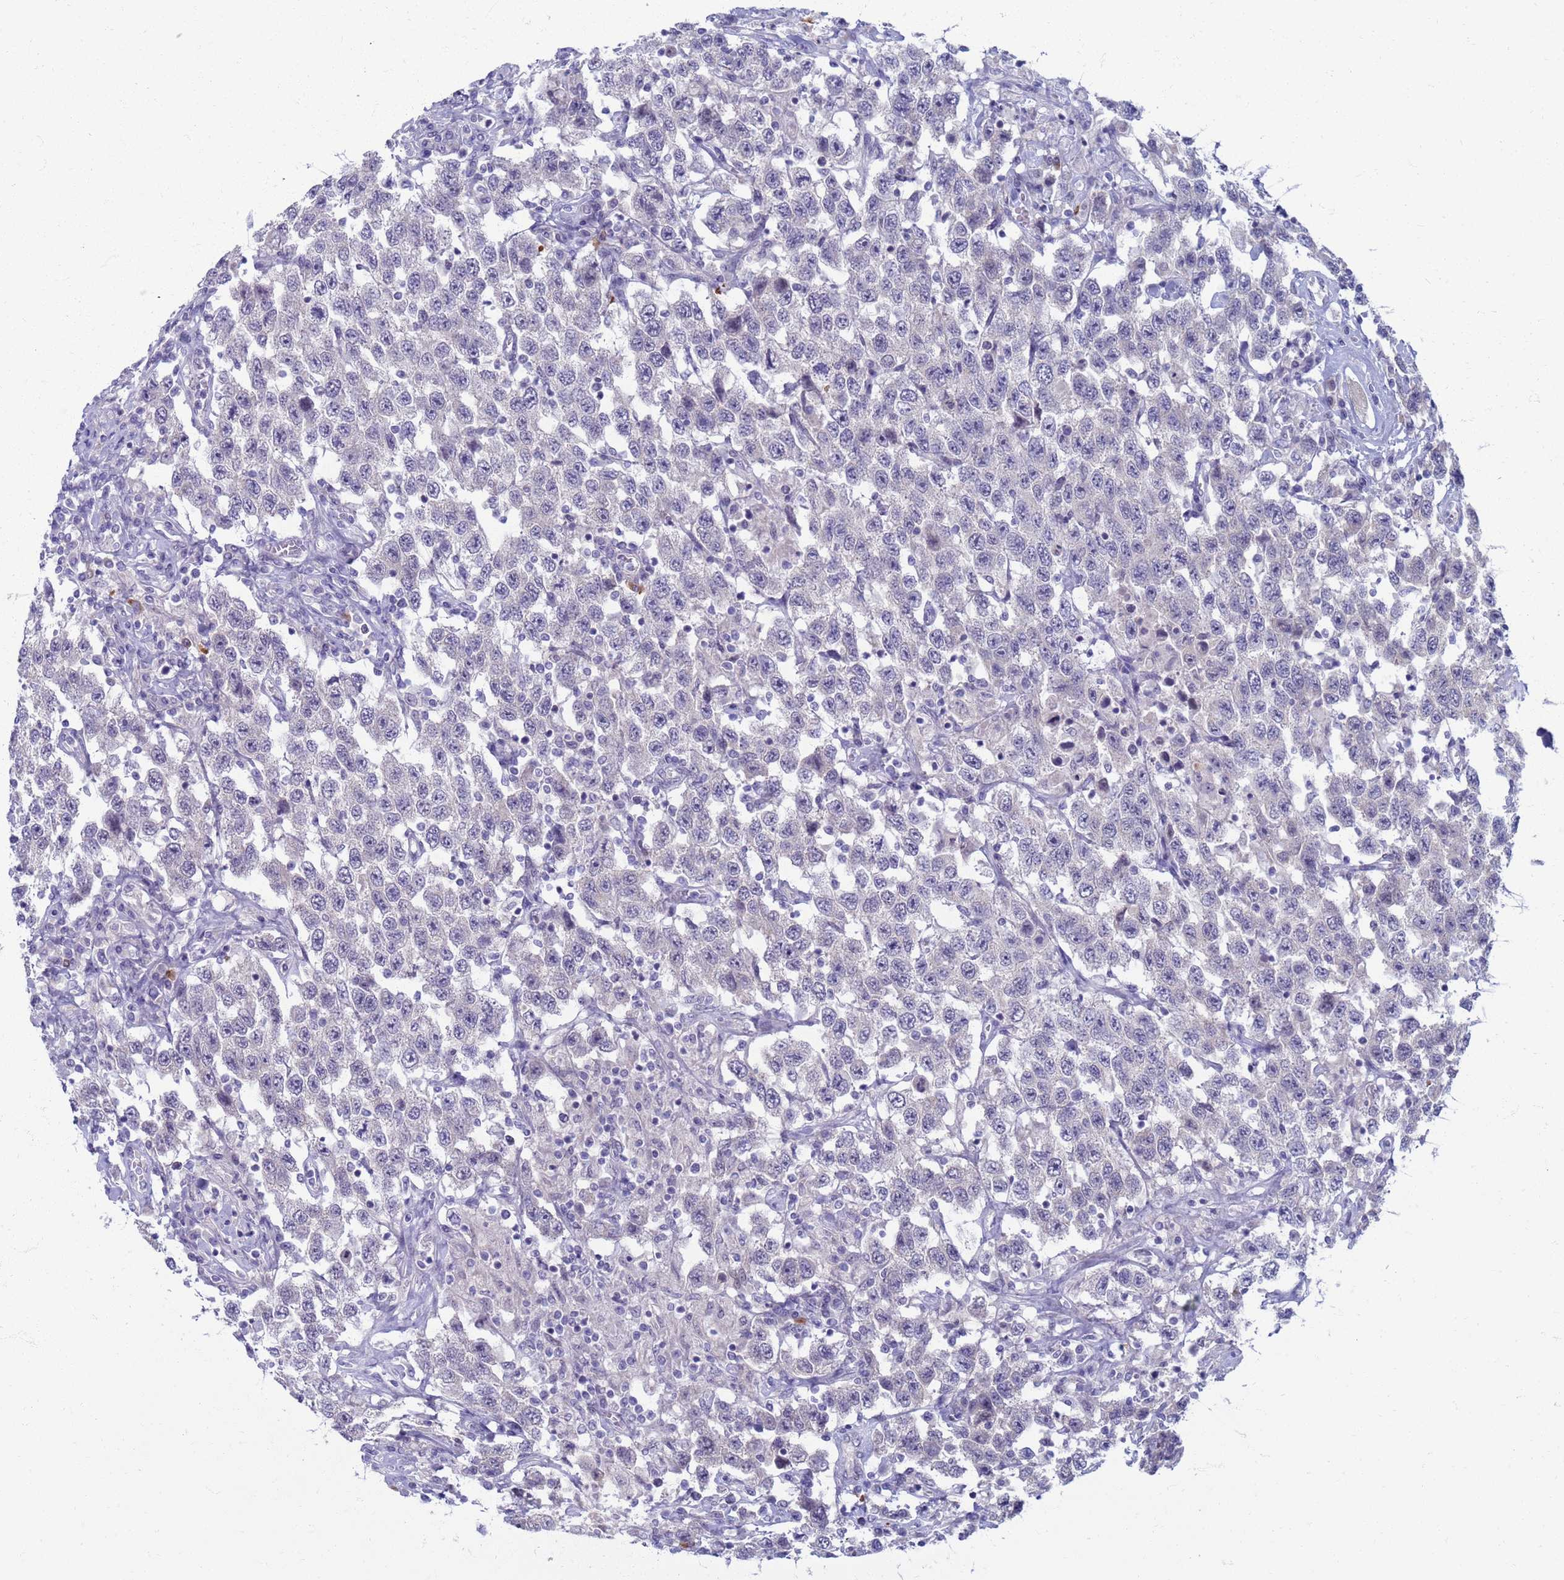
{"staining": {"intensity": "negative", "quantity": "none", "location": "none"}, "tissue": "testis cancer", "cell_type": "Tumor cells", "image_type": "cancer", "snomed": [{"axis": "morphology", "description": "Seminoma, NOS"}, {"axis": "topography", "description": "Testis"}], "caption": "DAB immunohistochemical staining of testis cancer (seminoma) shows no significant positivity in tumor cells. Brightfield microscopy of immunohistochemistry stained with DAB (3,3'-diaminobenzidine) (brown) and hematoxylin (blue), captured at high magnification.", "gene": "CLCA2", "patient": {"sex": "male", "age": 41}}